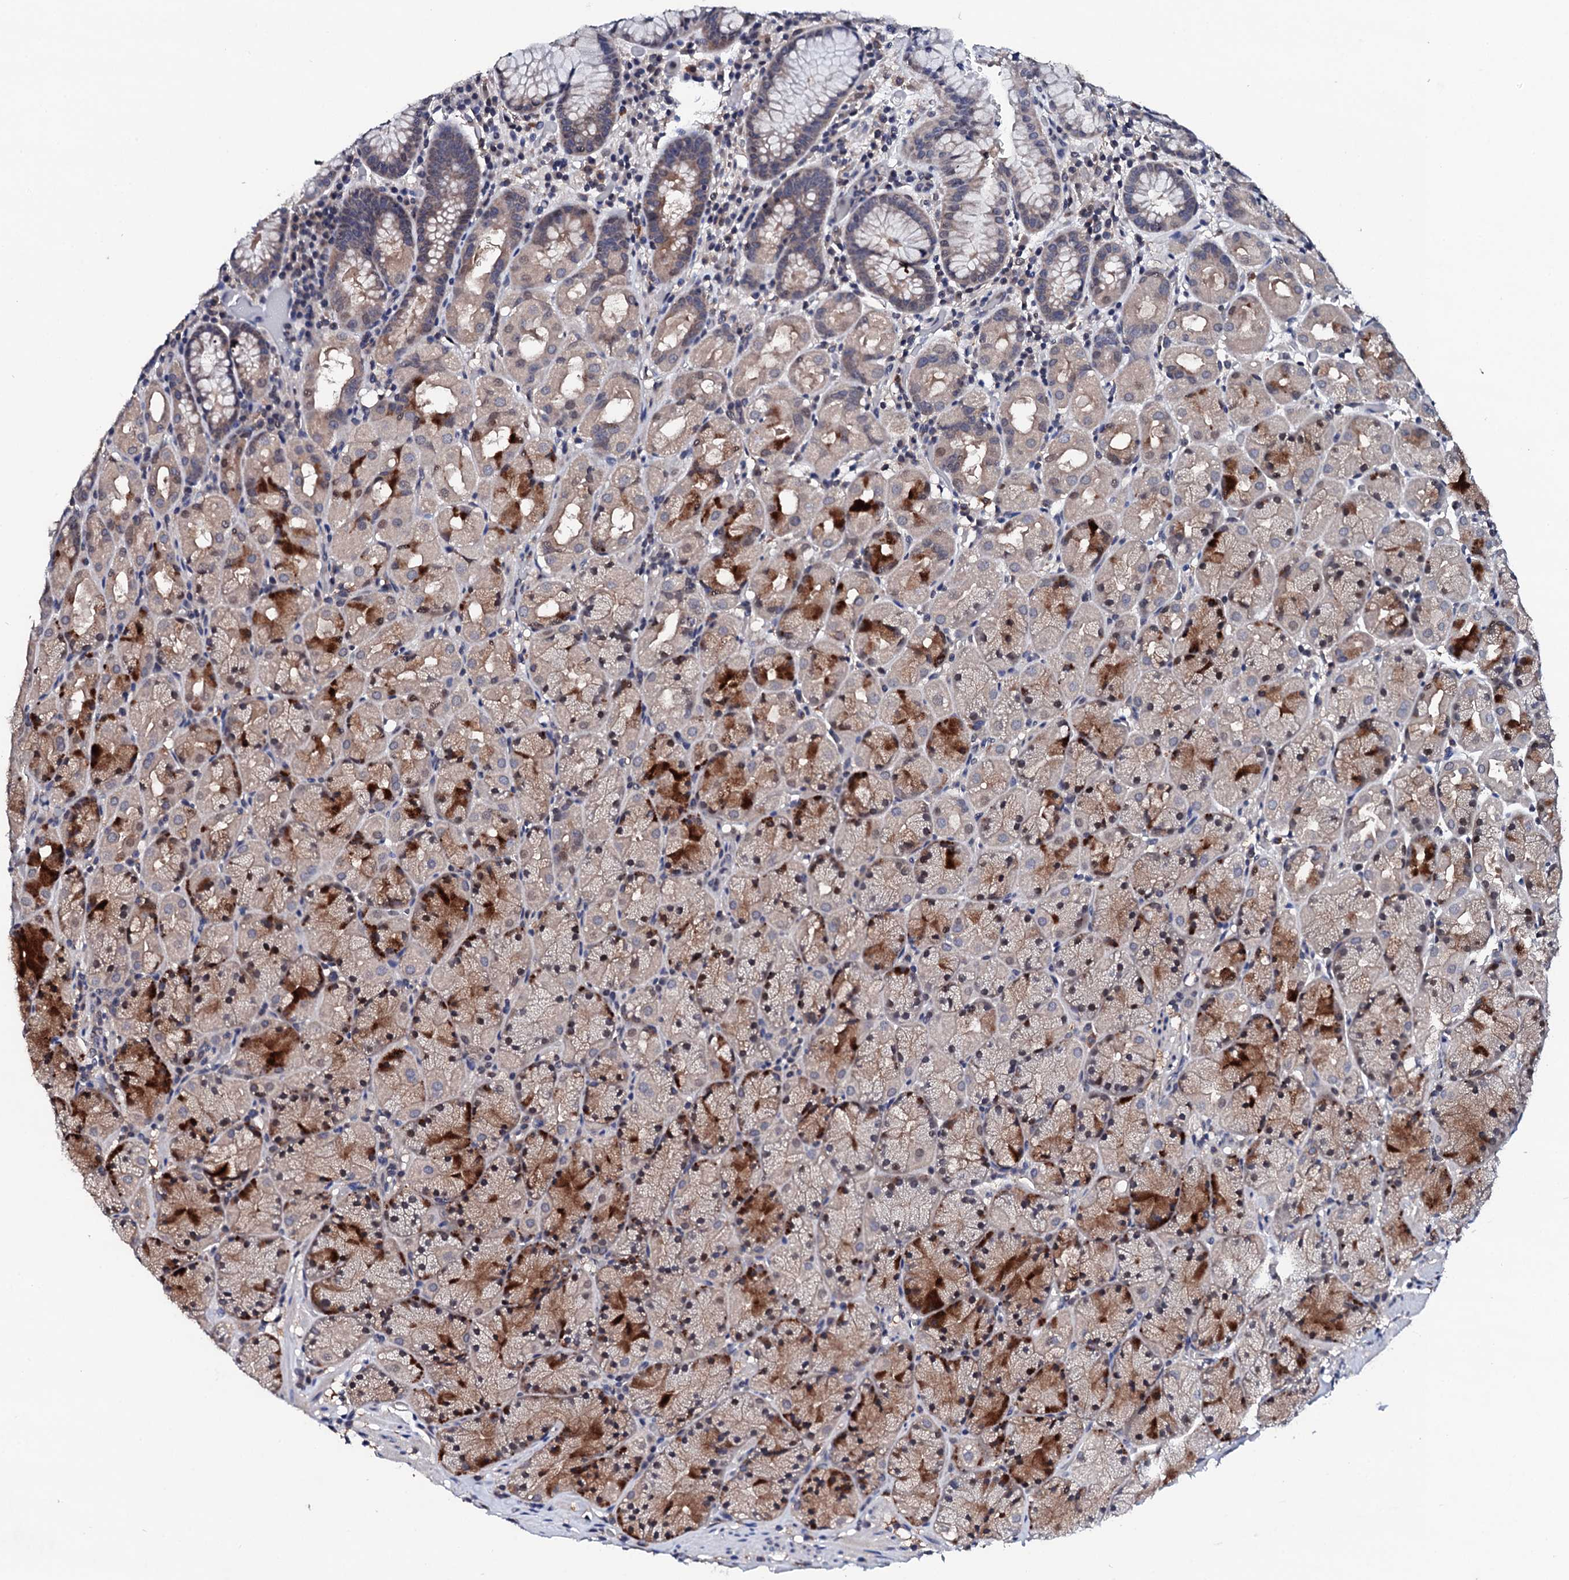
{"staining": {"intensity": "moderate", "quantity": "25%-75%", "location": "cytoplasmic/membranous,nuclear"}, "tissue": "stomach", "cell_type": "Glandular cells", "image_type": "normal", "snomed": [{"axis": "morphology", "description": "Normal tissue, NOS"}, {"axis": "topography", "description": "Stomach, upper"}, {"axis": "topography", "description": "Stomach, lower"}], "caption": "Protein staining of unremarkable stomach shows moderate cytoplasmic/membranous,nuclear expression in approximately 25%-75% of glandular cells.", "gene": "EDC3", "patient": {"sex": "male", "age": 80}}